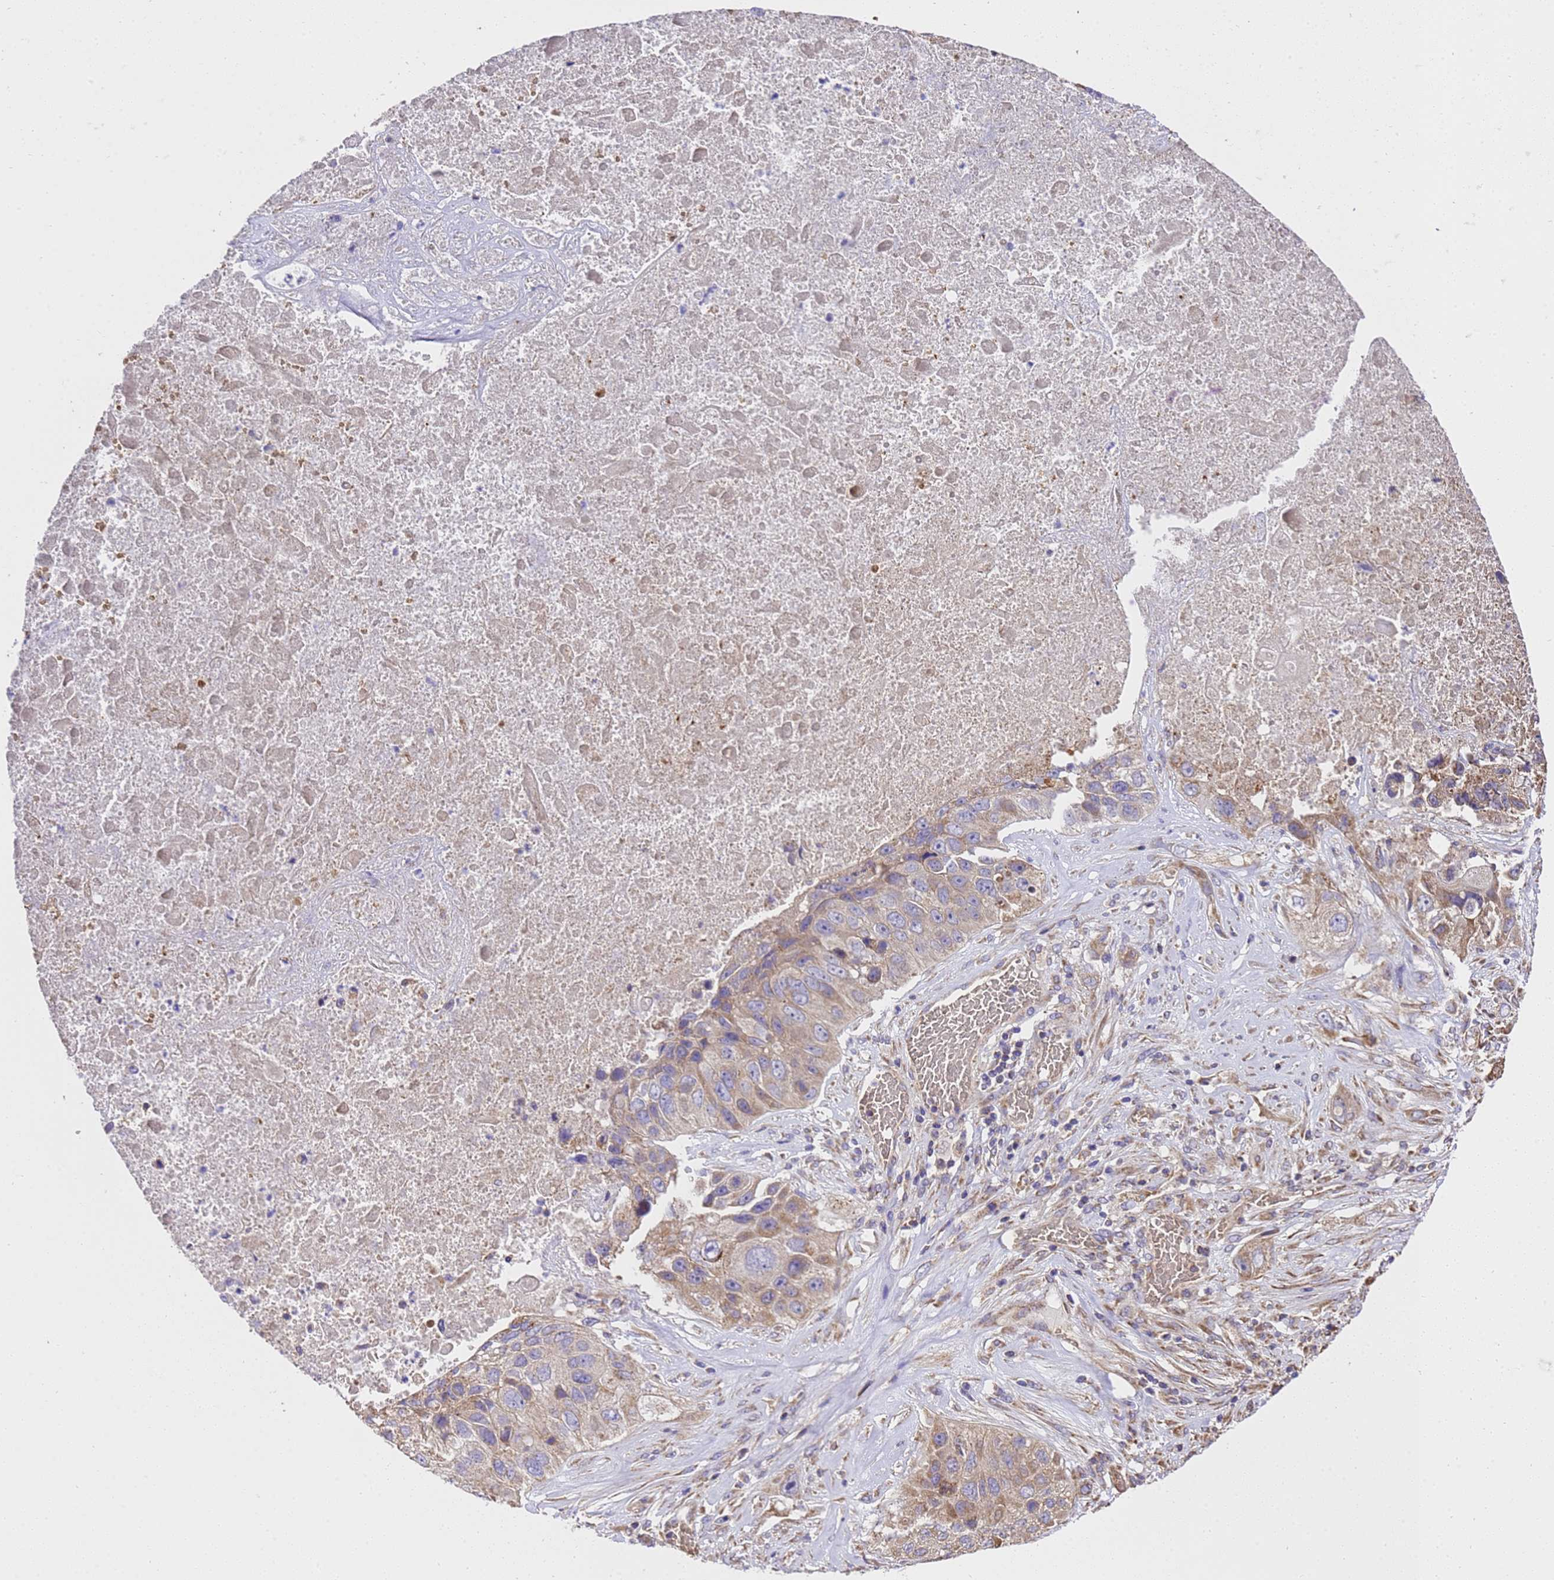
{"staining": {"intensity": "moderate", "quantity": ">75%", "location": "cytoplasmic/membranous"}, "tissue": "lung cancer", "cell_type": "Tumor cells", "image_type": "cancer", "snomed": [{"axis": "morphology", "description": "Squamous cell carcinoma, NOS"}, {"axis": "topography", "description": "Lung"}], "caption": "There is medium levels of moderate cytoplasmic/membranous positivity in tumor cells of squamous cell carcinoma (lung), as demonstrated by immunohistochemical staining (brown color).", "gene": "LRRIQ1", "patient": {"sex": "male", "age": 61}}